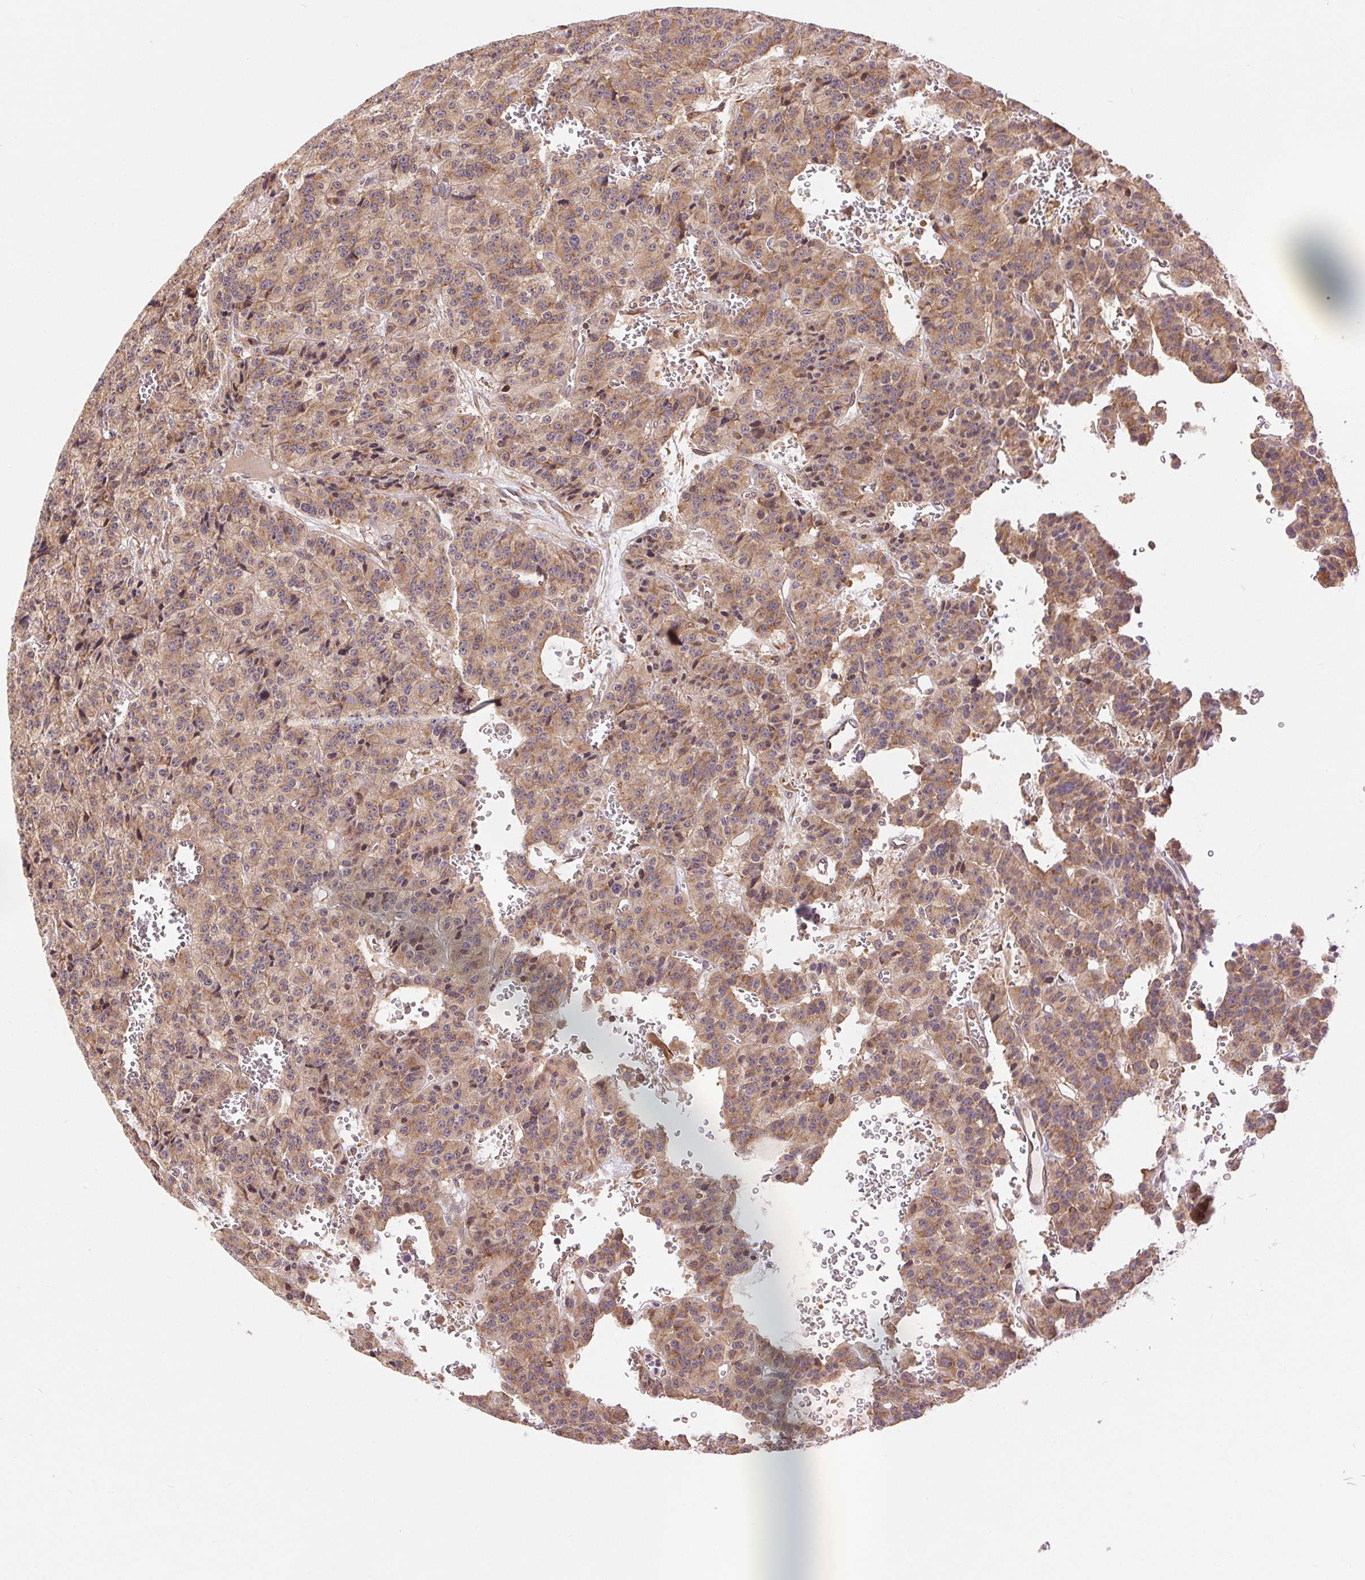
{"staining": {"intensity": "moderate", "quantity": "25%-75%", "location": "cytoplasmic/membranous"}, "tissue": "carcinoid", "cell_type": "Tumor cells", "image_type": "cancer", "snomed": [{"axis": "morphology", "description": "Carcinoid, malignant, NOS"}, {"axis": "topography", "description": "Lung"}], "caption": "Immunohistochemical staining of carcinoid demonstrates medium levels of moderate cytoplasmic/membranous expression in about 25%-75% of tumor cells.", "gene": "BTF3L4", "patient": {"sex": "female", "age": 71}}